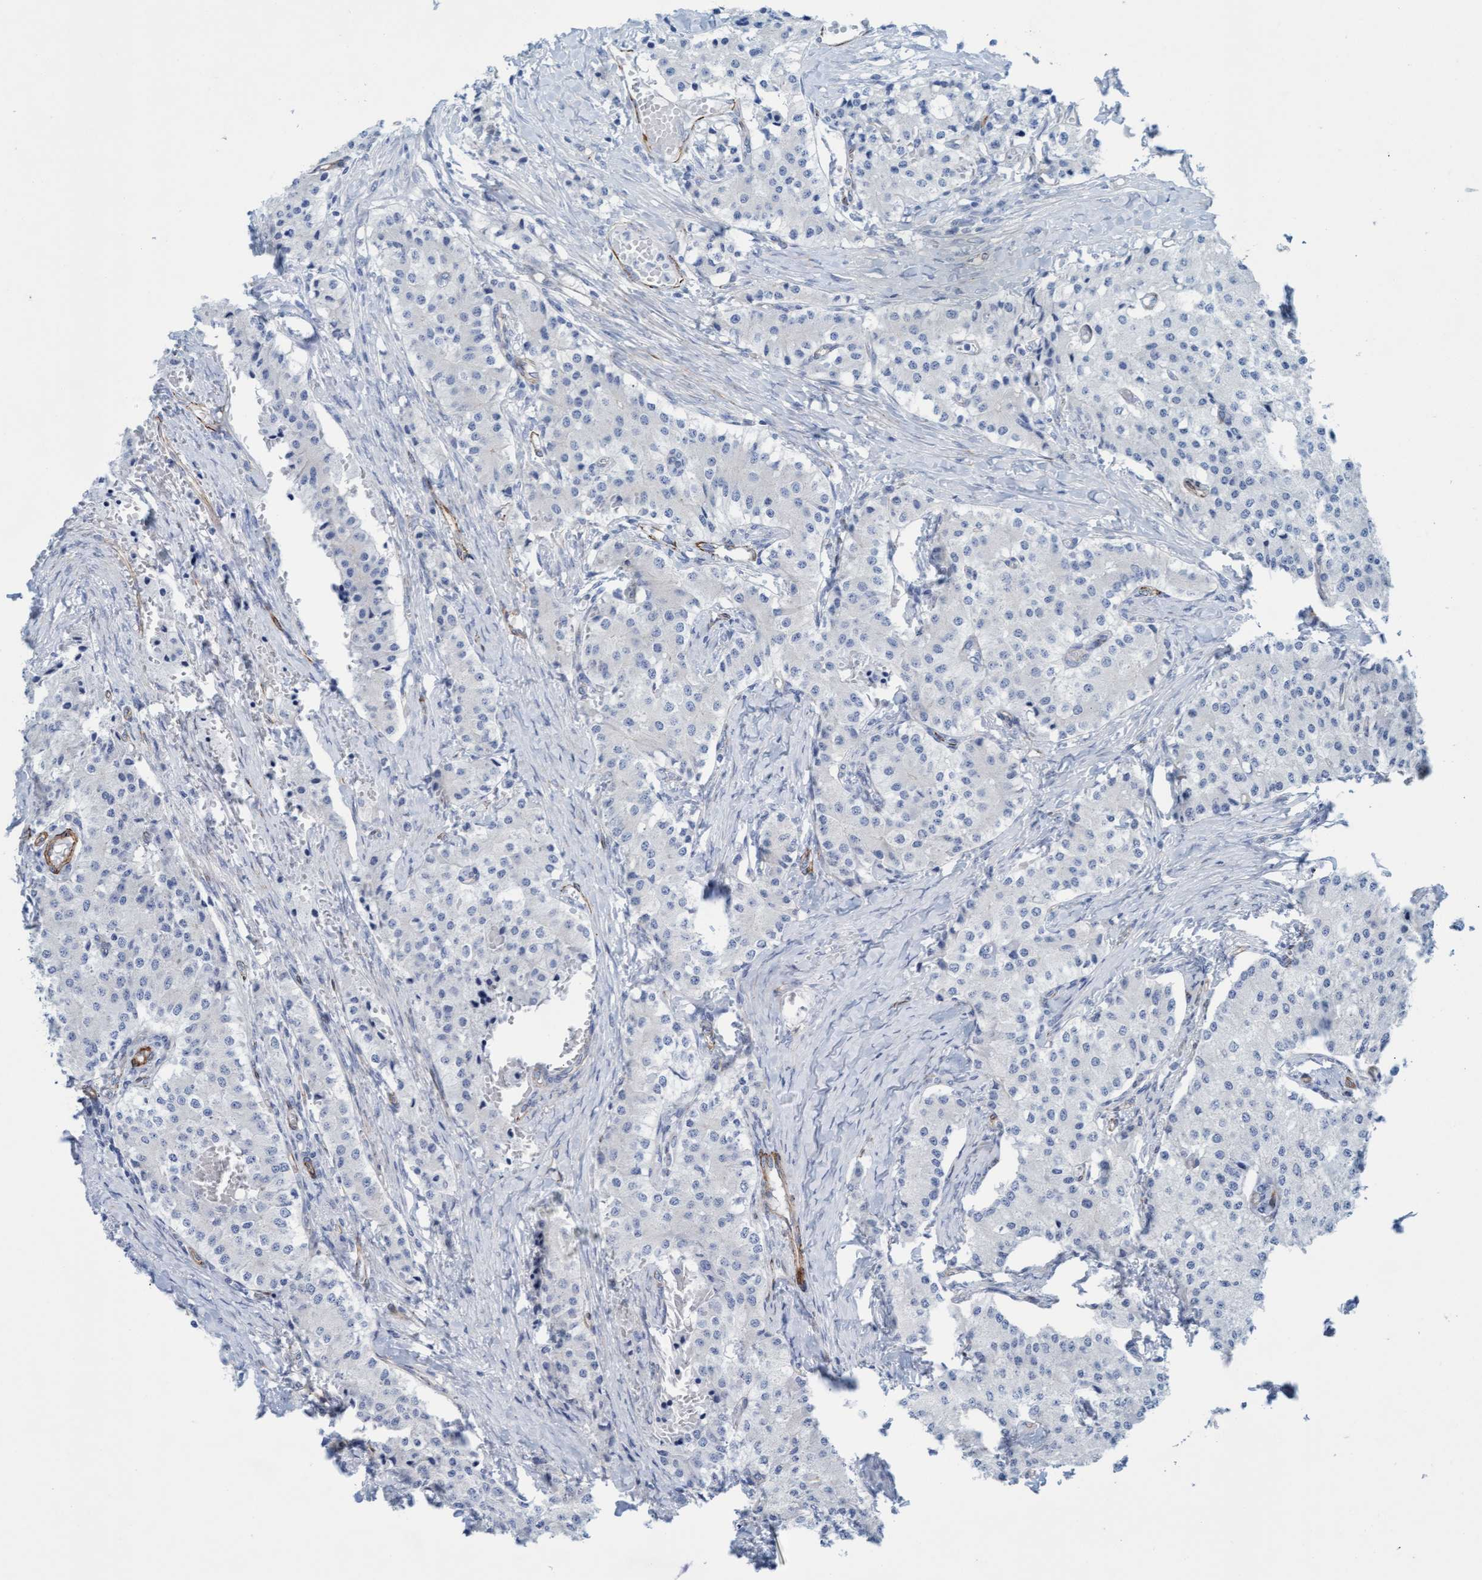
{"staining": {"intensity": "negative", "quantity": "none", "location": "none"}, "tissue": "carcinoid", "cell_type": "Tumor cells", "image_type": "cancer", "snomed": [{"axis": "morphology", "description": "Carcinoid, malignant, NOS"}, {"axis": "topography", "description": "Colon"}], "caption": "Tumor cells are negative for brown protein staining in carcinoid (malignant).", "gene": "MTFR1", "patient": {"sex": "female", "age": 52}}